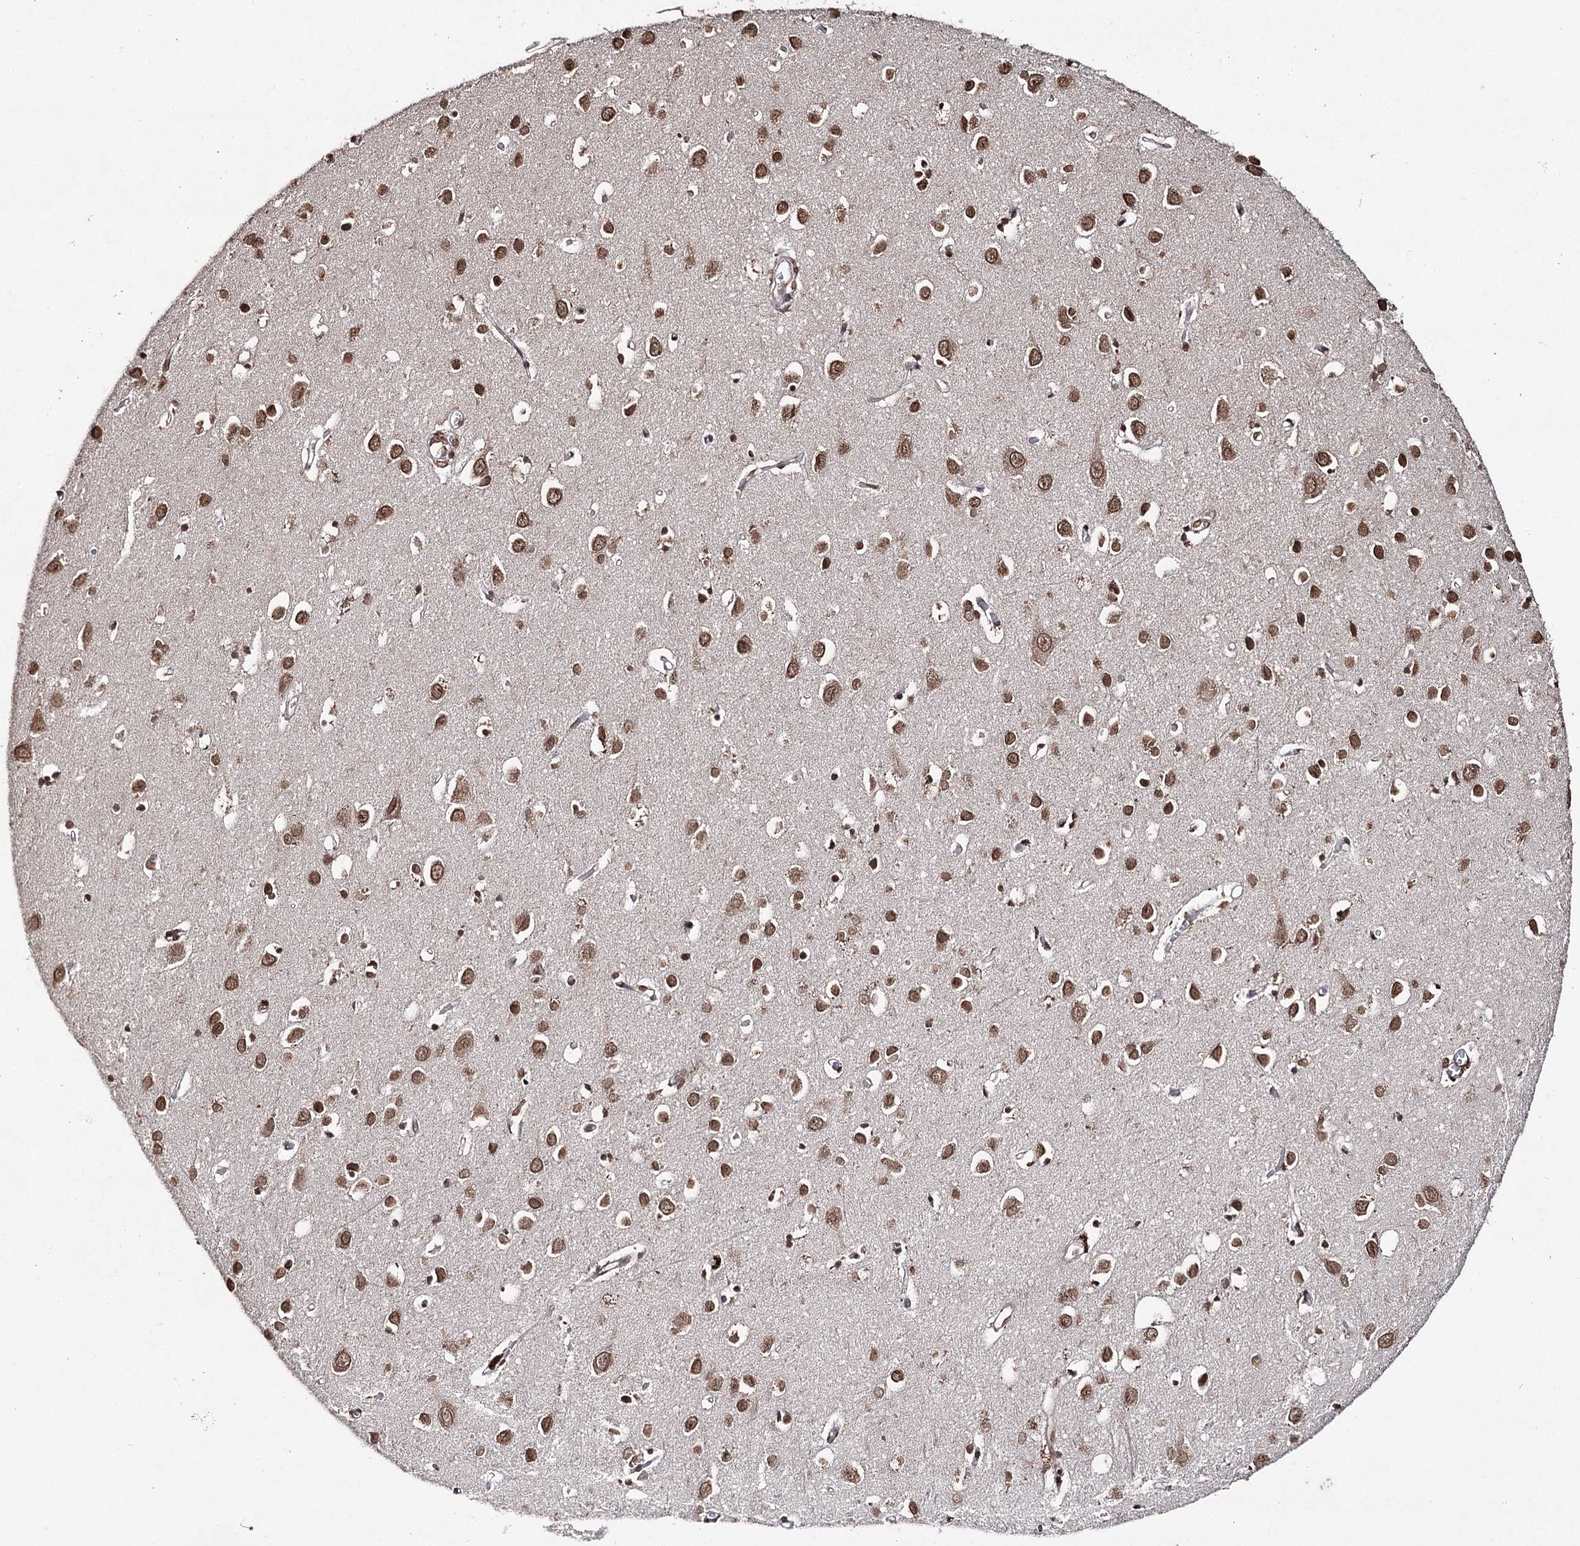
{"staining": {"intensity": "moderate", "quantity": "25%-75%", "location": "cytoplasmic/membranous,nuclear"}, "tissue": "cerebral cortex", "cell_type": "Endothelial cells", "image_type": "normal", "snomed": [{"axis": "morphology", "description": "Normal tissue, NOS"}, {"axis": "topography", "description": "Cerebral cortex"}], "caption": "Moderate cytoplasmic/membranous,nuclear staining is seen in approximately 25%-75% of endothelial cells in benign cerebral cortex.", "gene": "ATG14", "patient": {"sex": "female", "age": 64}}